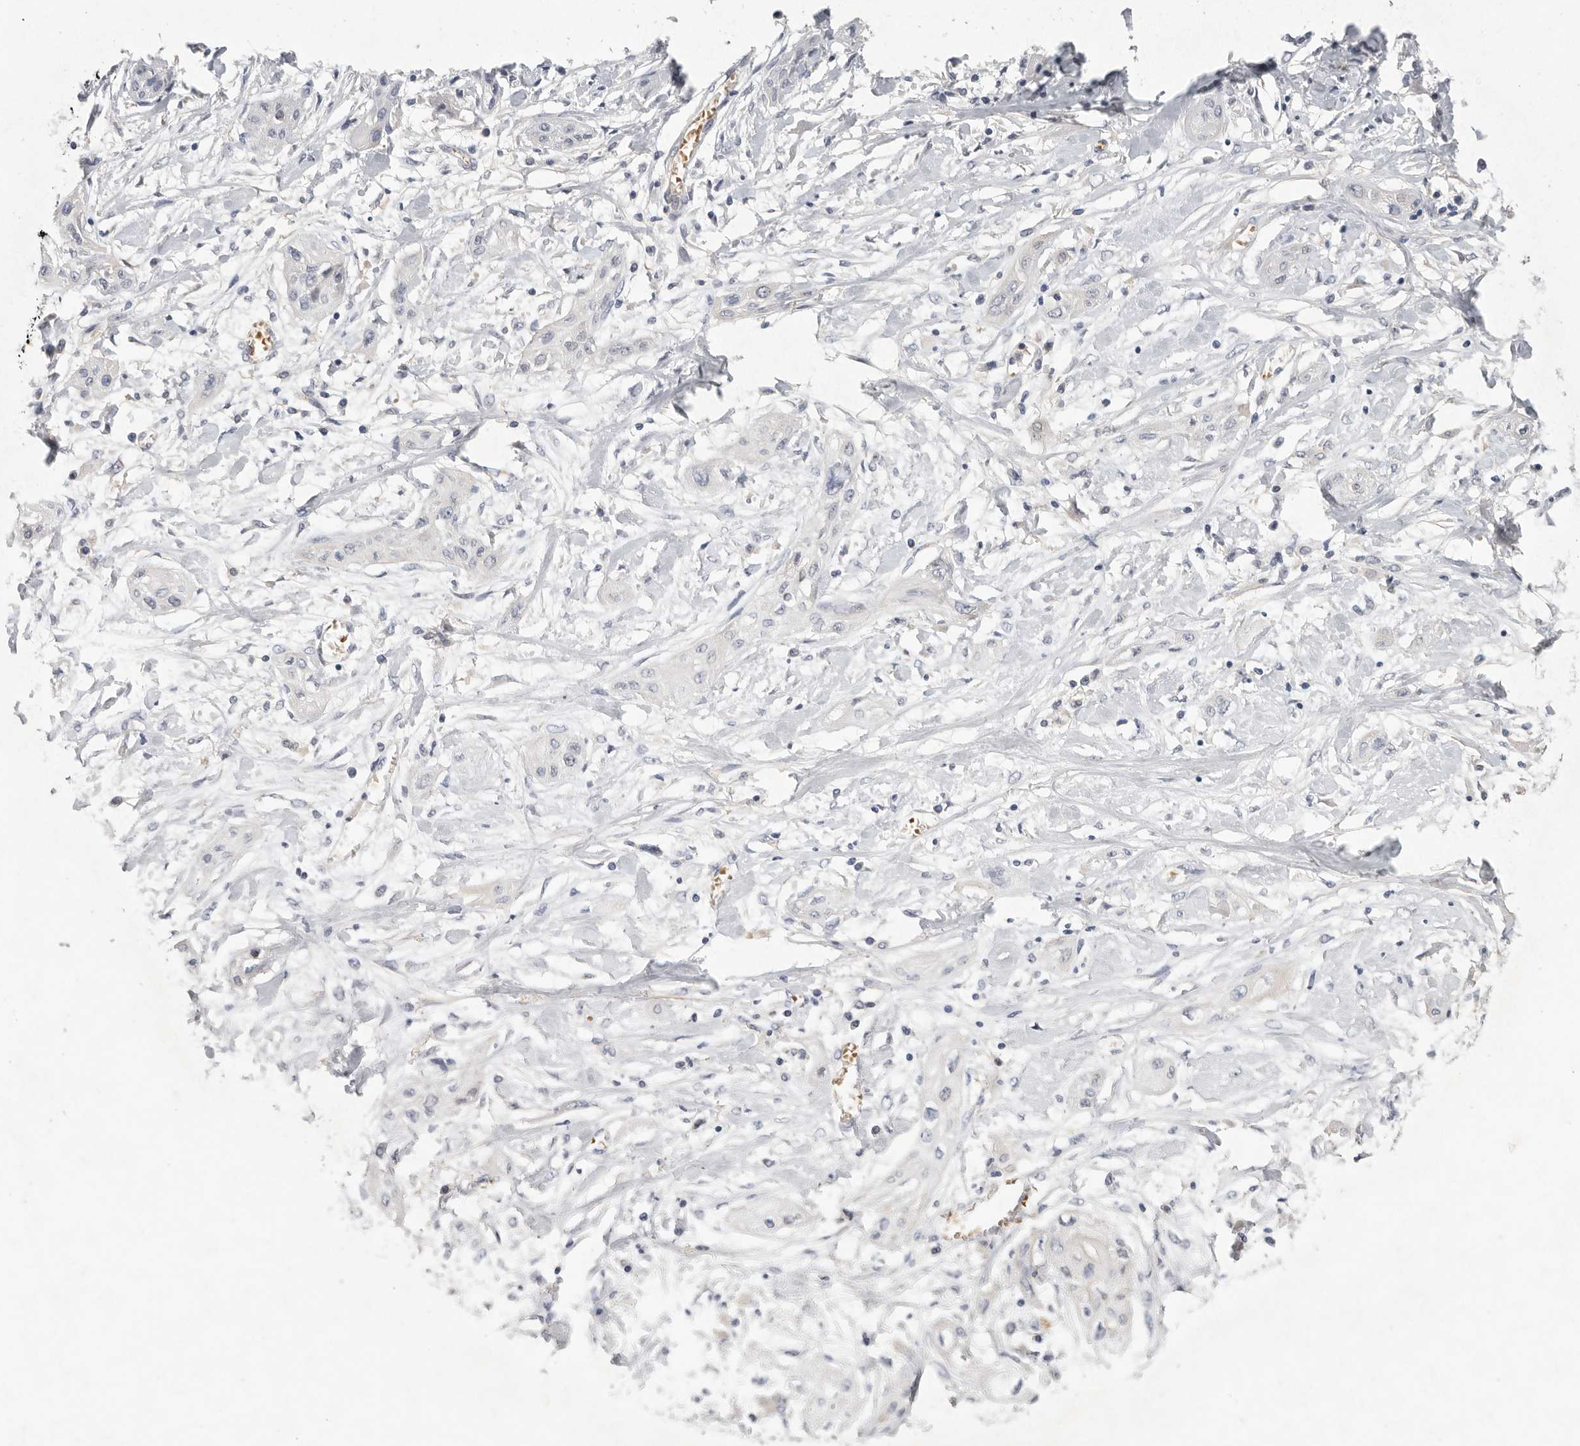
{"staining": {"intensity": "negative", "quantity": "none", "location": "none"}, "tissue": "lung cancer", "cell_type": "Tumor cells", "image_type": "cancer", "snomed": [{"axis": "morphology", "description": "Squamous cell carcinoma, NOS"}, {"axis": "topography", "description": "Lung"}], "caption": "The image reveals no significant positivity in tumor cells of lung cancer.", "gene": "CFAP298", "patient": {"sex": "female", "age": 47}}